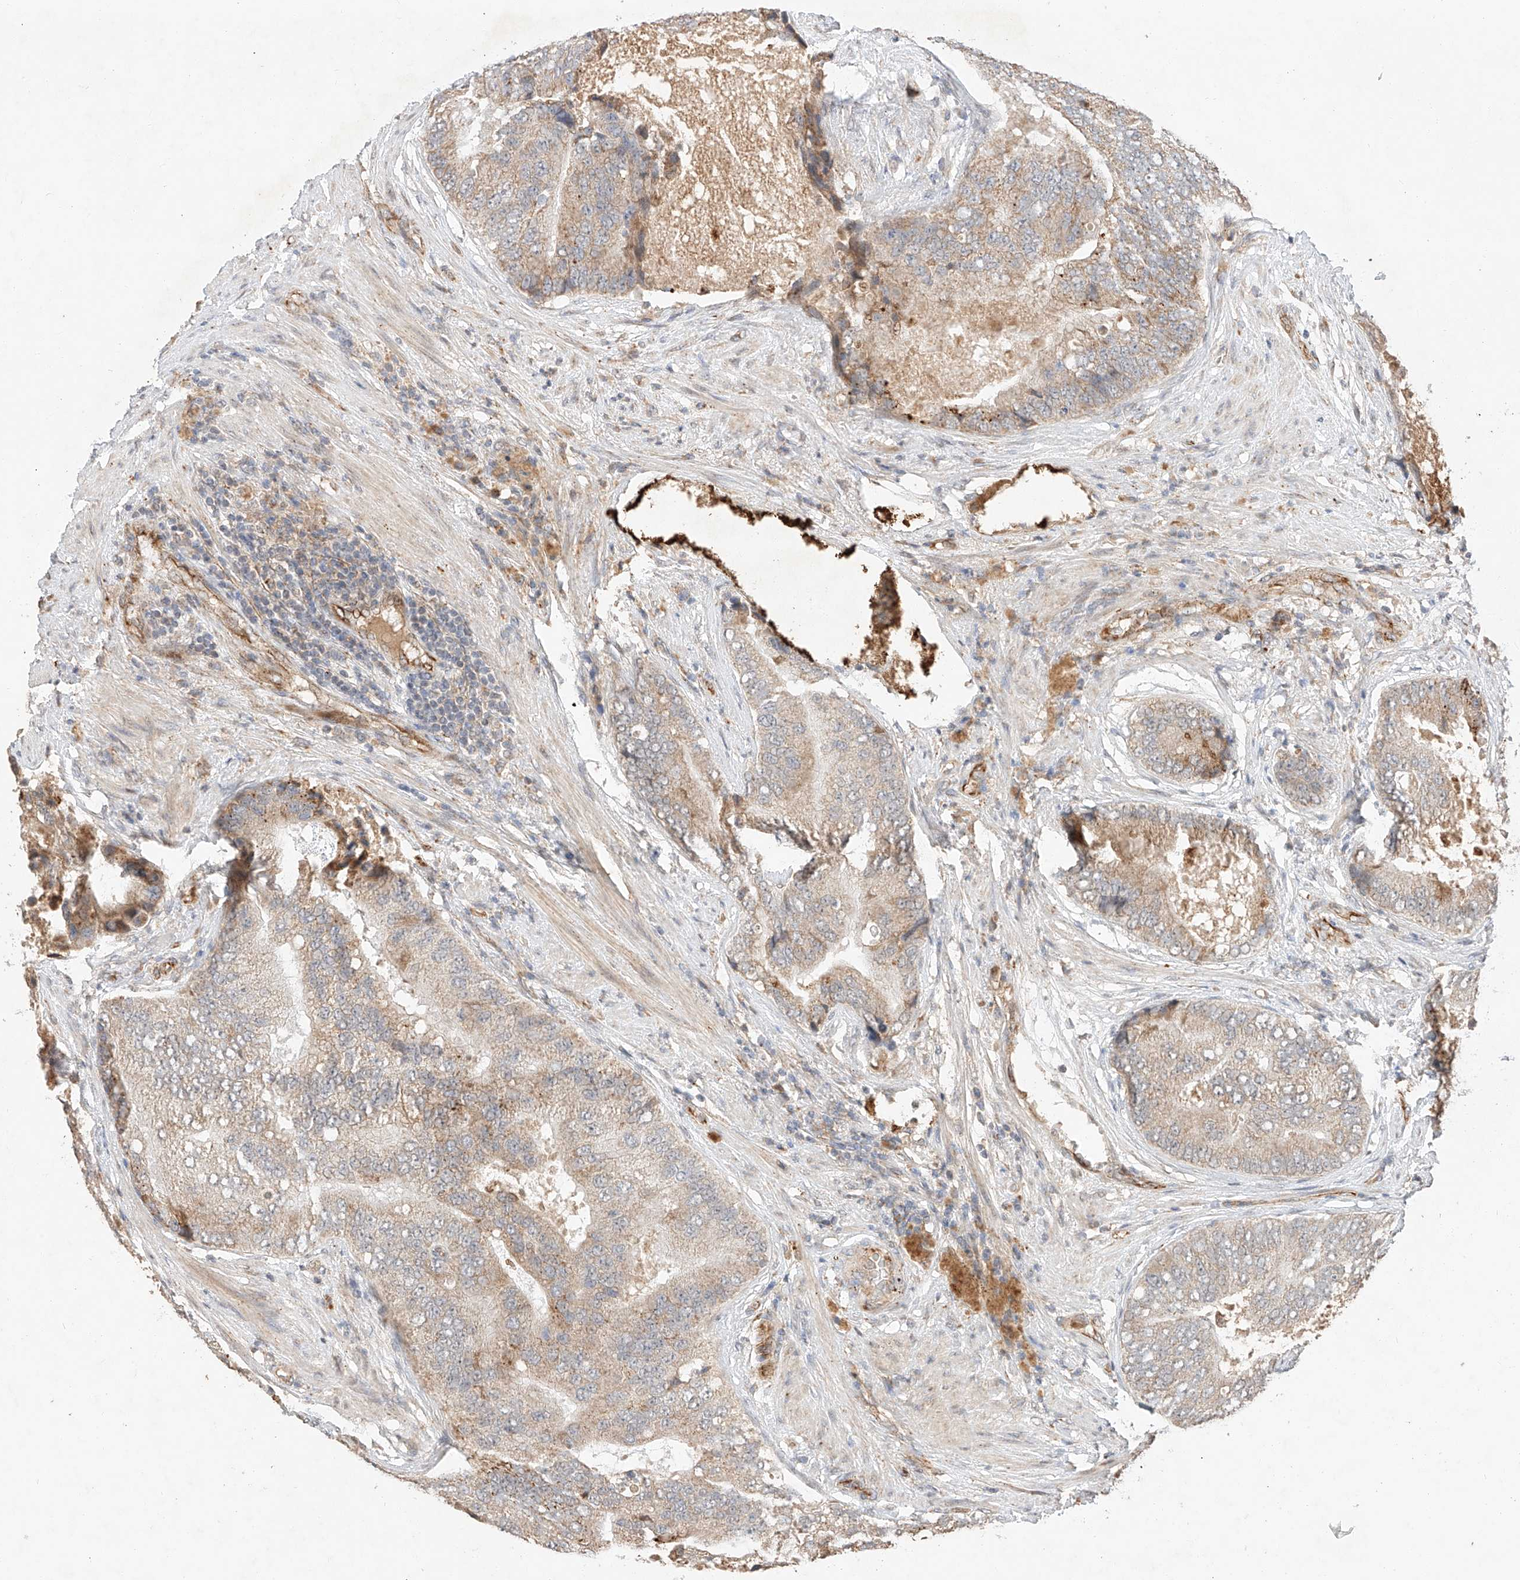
{"staining": {"intensity": "weak", "quantity": ">75%", "location": "cytoplasmic/membranous"}, "tissue": "prostate cancer", "cell_type": "Tumor cells", "image_type": "cancer", "snomed": [{"axis": "morphology", "description": "Adenocarcinoma, High grade"}, {"axis": "topography", "description": "Prostate"}], "caption": "Immunohistochemistry (IHC) micrograph of human prostate adenocarcinoma (high-grade) stained for a protein (brown), which shows low levels of weak cytoplasmic/membranous positivity in about >75% of tumor cells.", "gene": "SUSD6", "patient": {"sex": "male", "age": 70}}